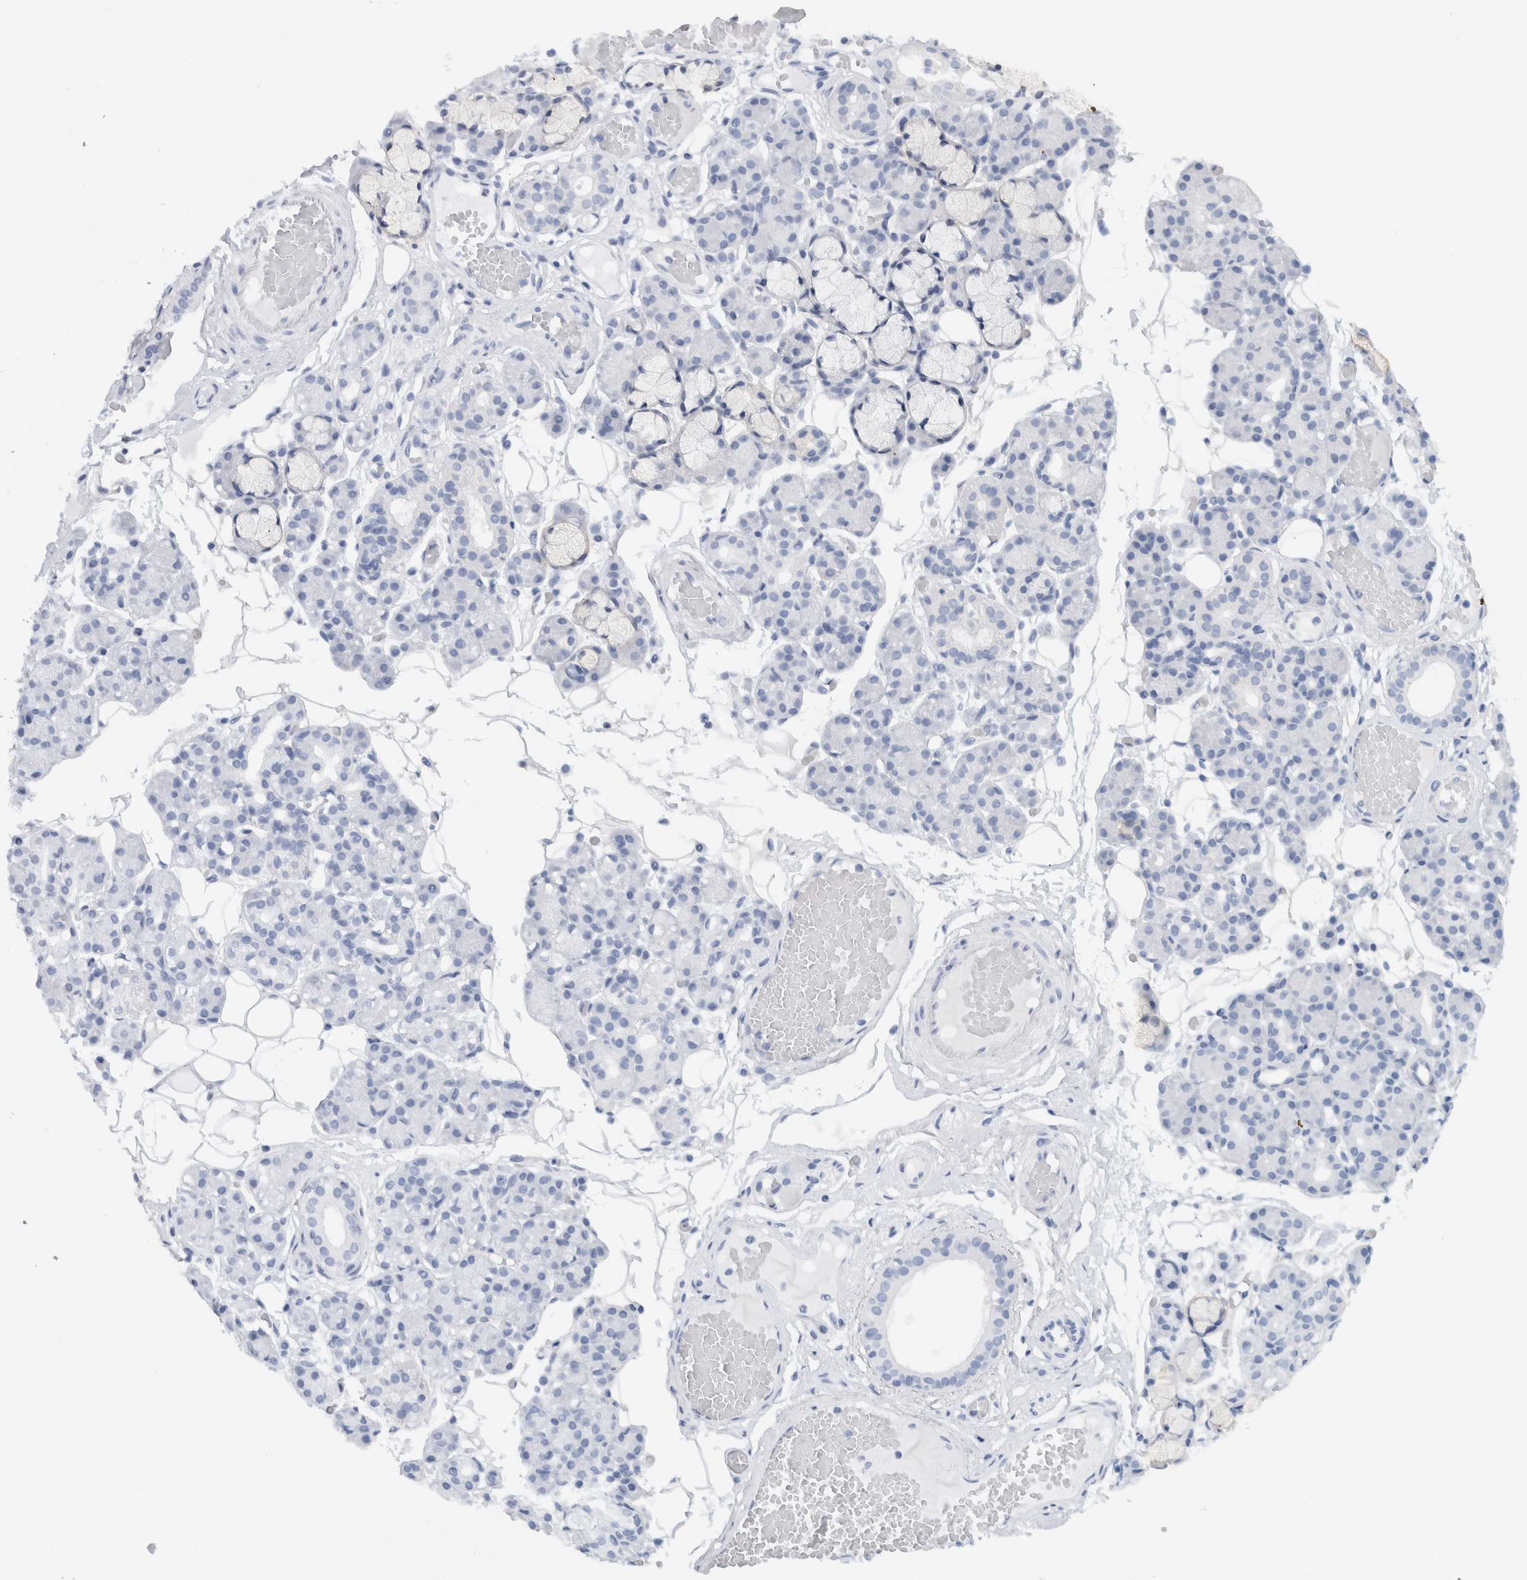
{"staining": {"intensity": "negative", "quantity": "none", "location": "none"}, "tissue": "salivary gland", "cell_type": "Glandular cells", "image_type": "normal", "snomed": [{"axis": "morphology", "description": "Normal tissue, NOS"}, {"axis": "topography", "description": "Salivary gland"}], "caption": "Immunohistochemistry image of benign human salivary gland stained for a protein (brown), which shows no positivity in glandular cells.", "gene": "CNTN1", "patient": {"sex": "male", "age": 63}}